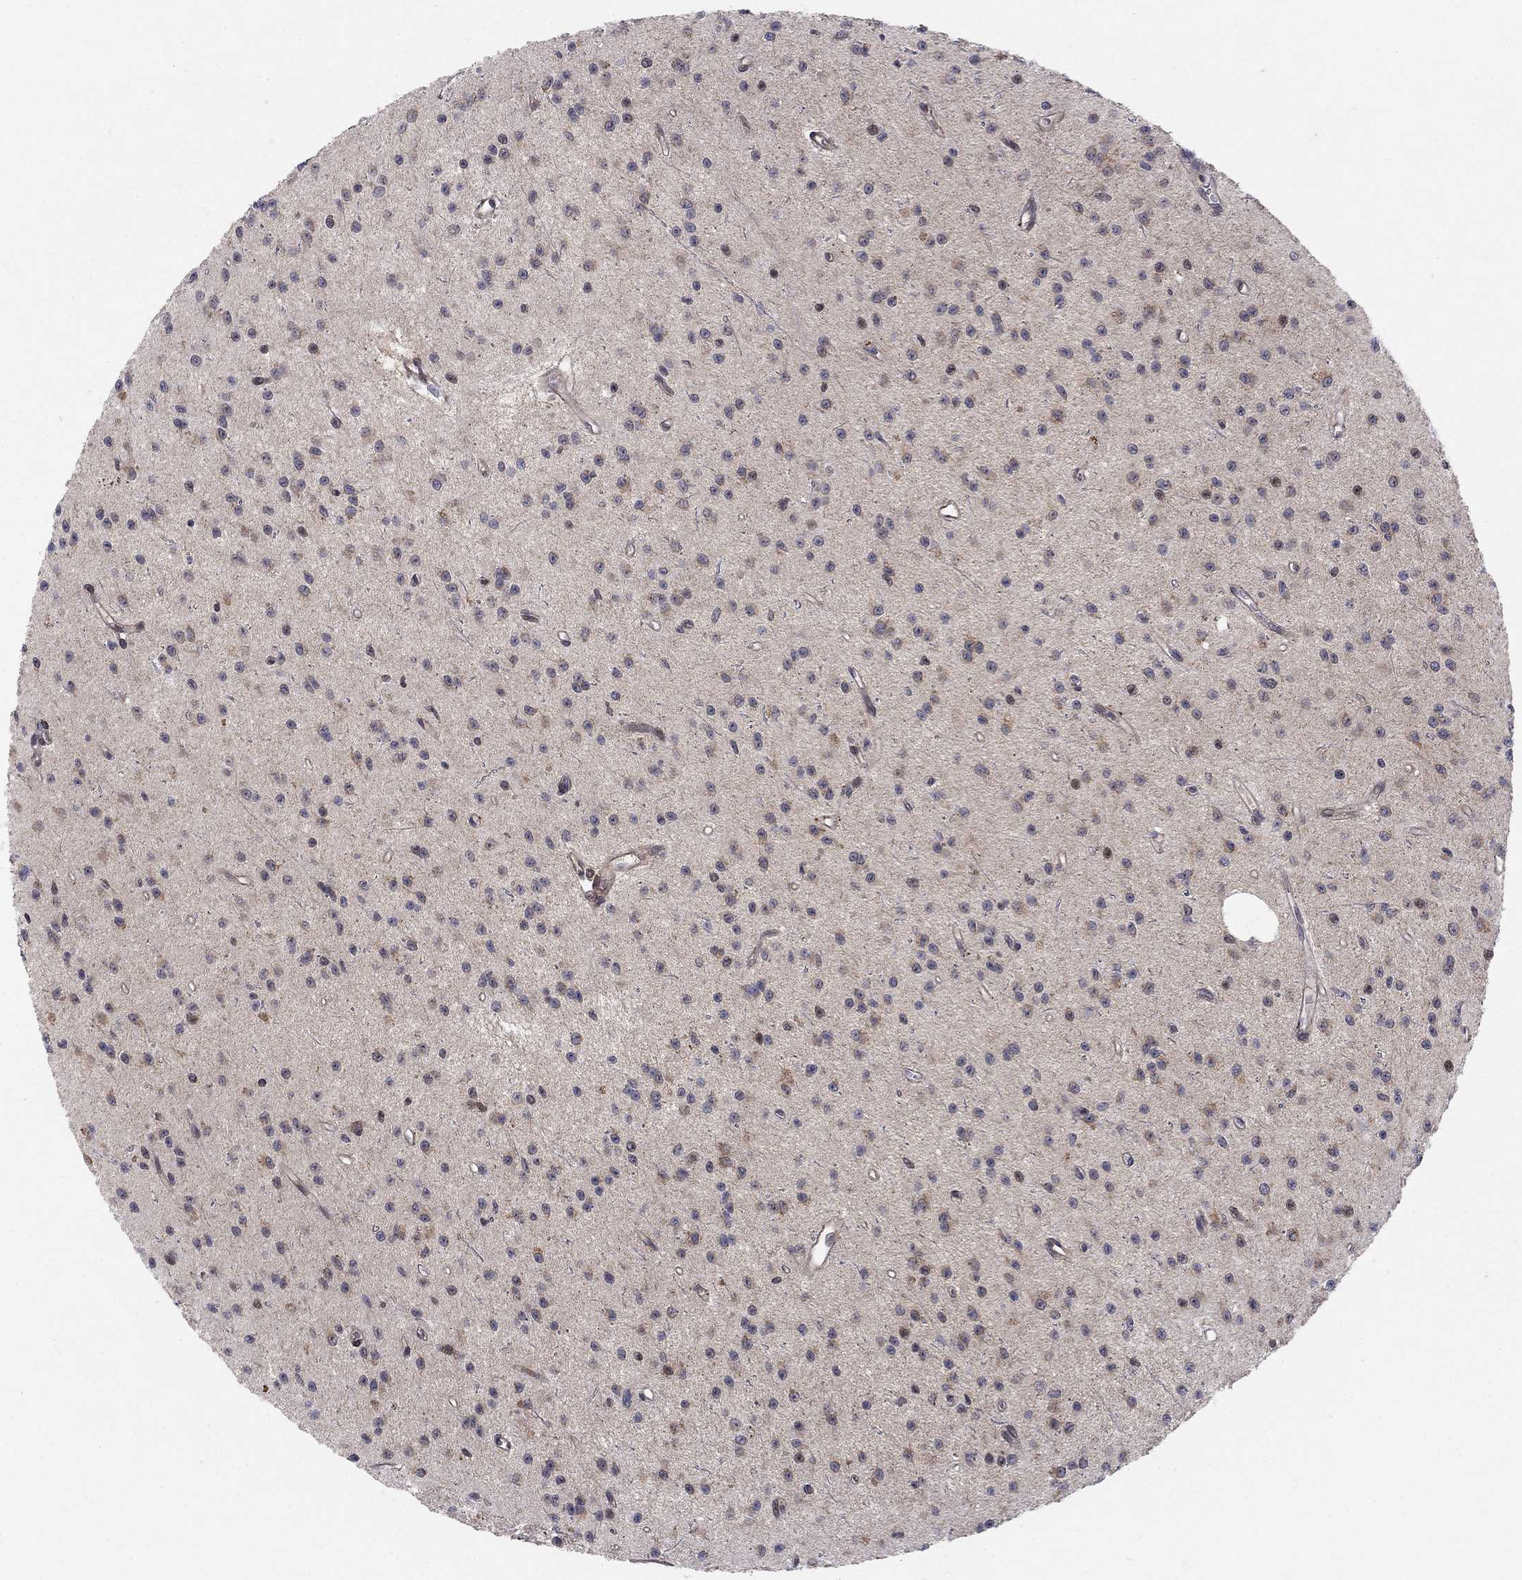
{"staining": {"intensity": "negative", "quantity": "none", "location": "none"}, "tissue": "glioma", "cell_type": "Tumor cells", "image_type": "cancer", "snomed": [{"axis": "morphology", "description": "Glioma, malignant, Low grade"}, {"axis": "topography", "description": "Brain"}], "caption": "DAB (3,3'-diaminobenzidine) immunohistochemical staining of glioma reveals no significant staining in tumor cells.", "gene": "WDR19", "patient": {"sex": "female", "age": 45}}